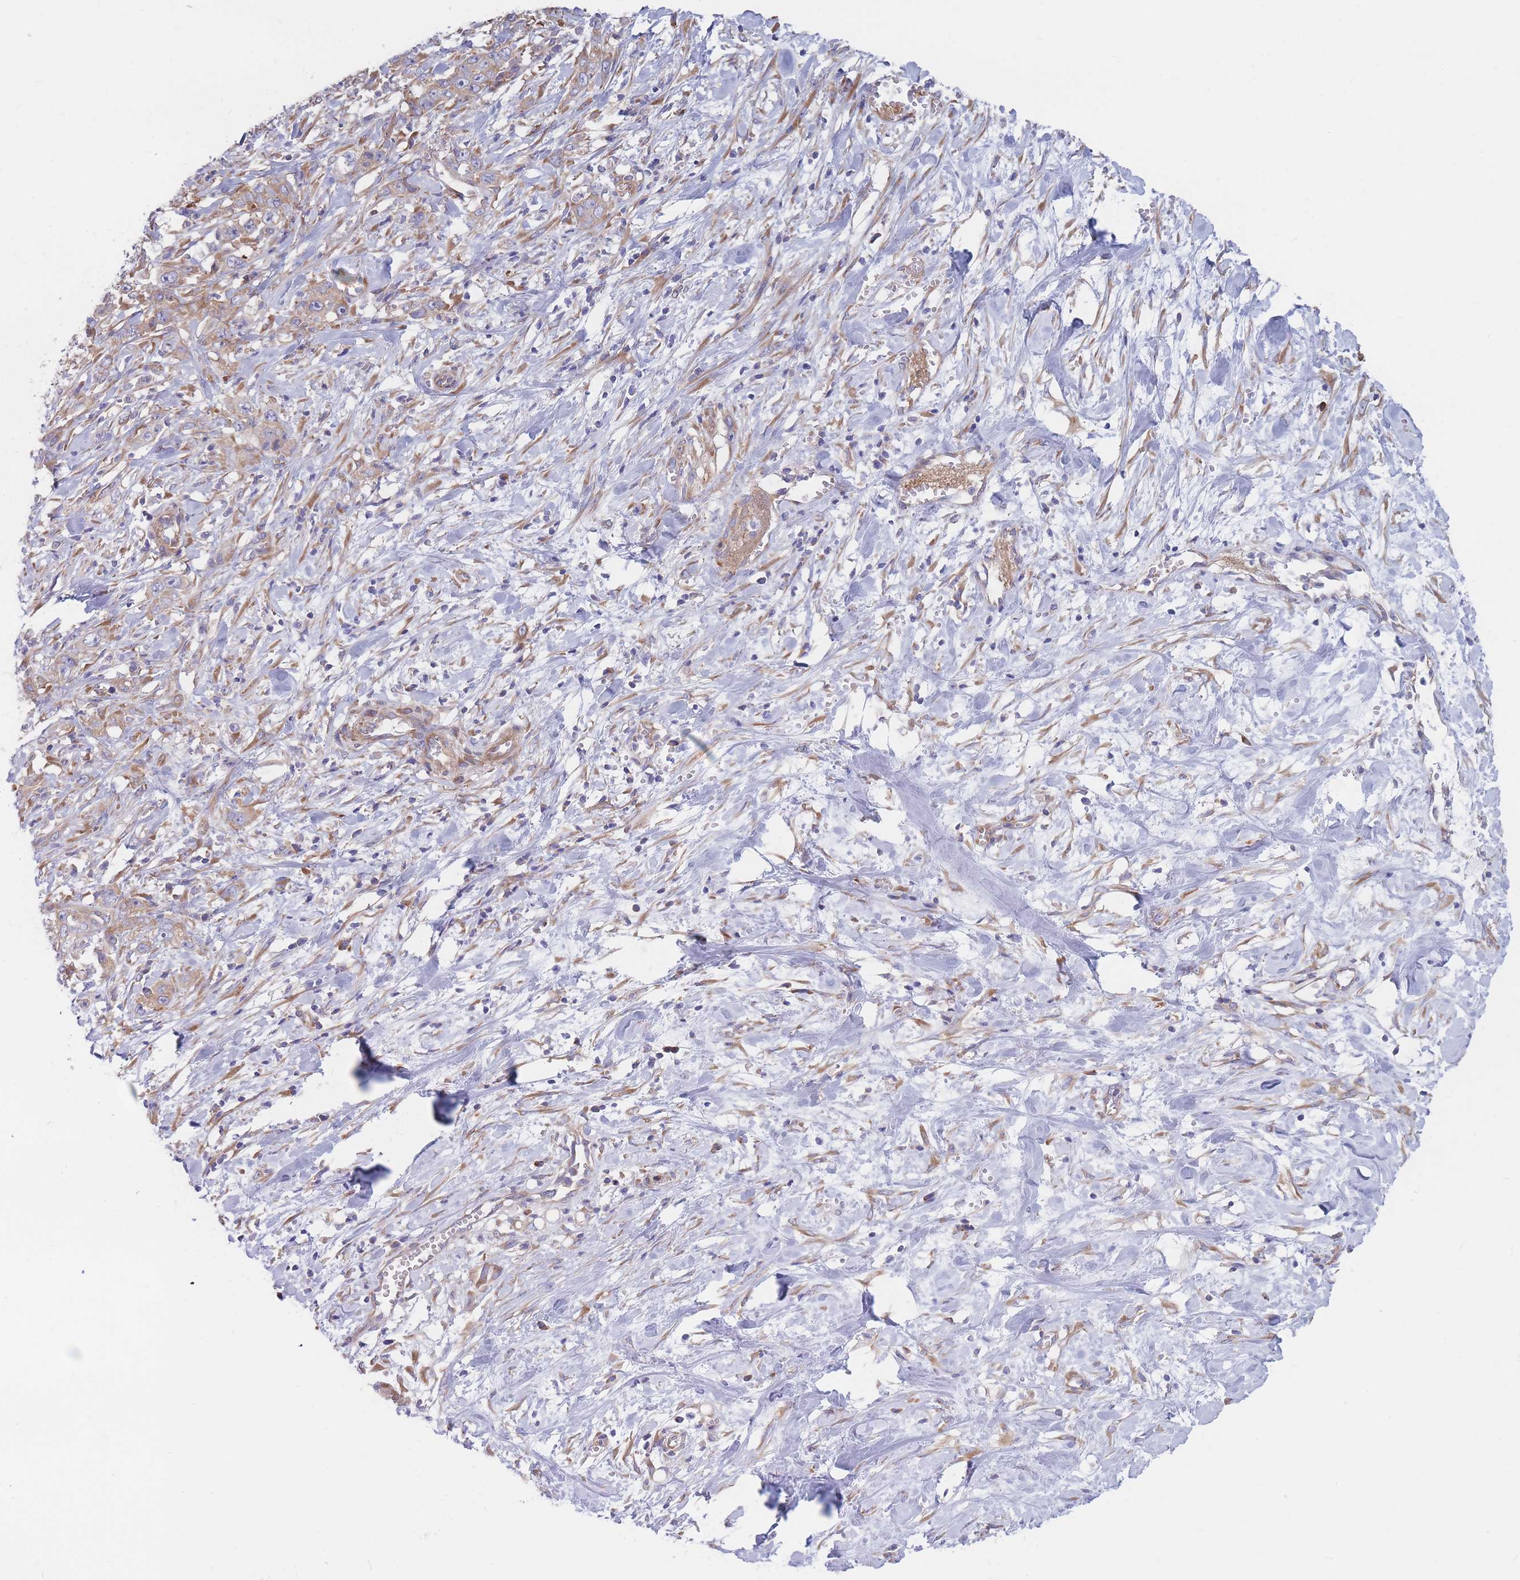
{"staining": {"intensity": "moderate", "quantity": "25%-75%", "location": "cytoplasmic/membranous"}, "tissue": "stomach cancer", "cell_type": "Tumor cells", "image_type": "cancer", "snomed": [{"axis": "morphology", "description": "Adenocarcinoma, NOS"}, {"axis": "topography", "description": "Stomach, upper"}], "caption": "Moderate cytoplasmic/membranous staining is present in approximately 25%-75% of tumor cells in stomach cancer (adenocarcinoma).", "gene": "RPL8", "patient": {"sex": "male", "age": 62}}